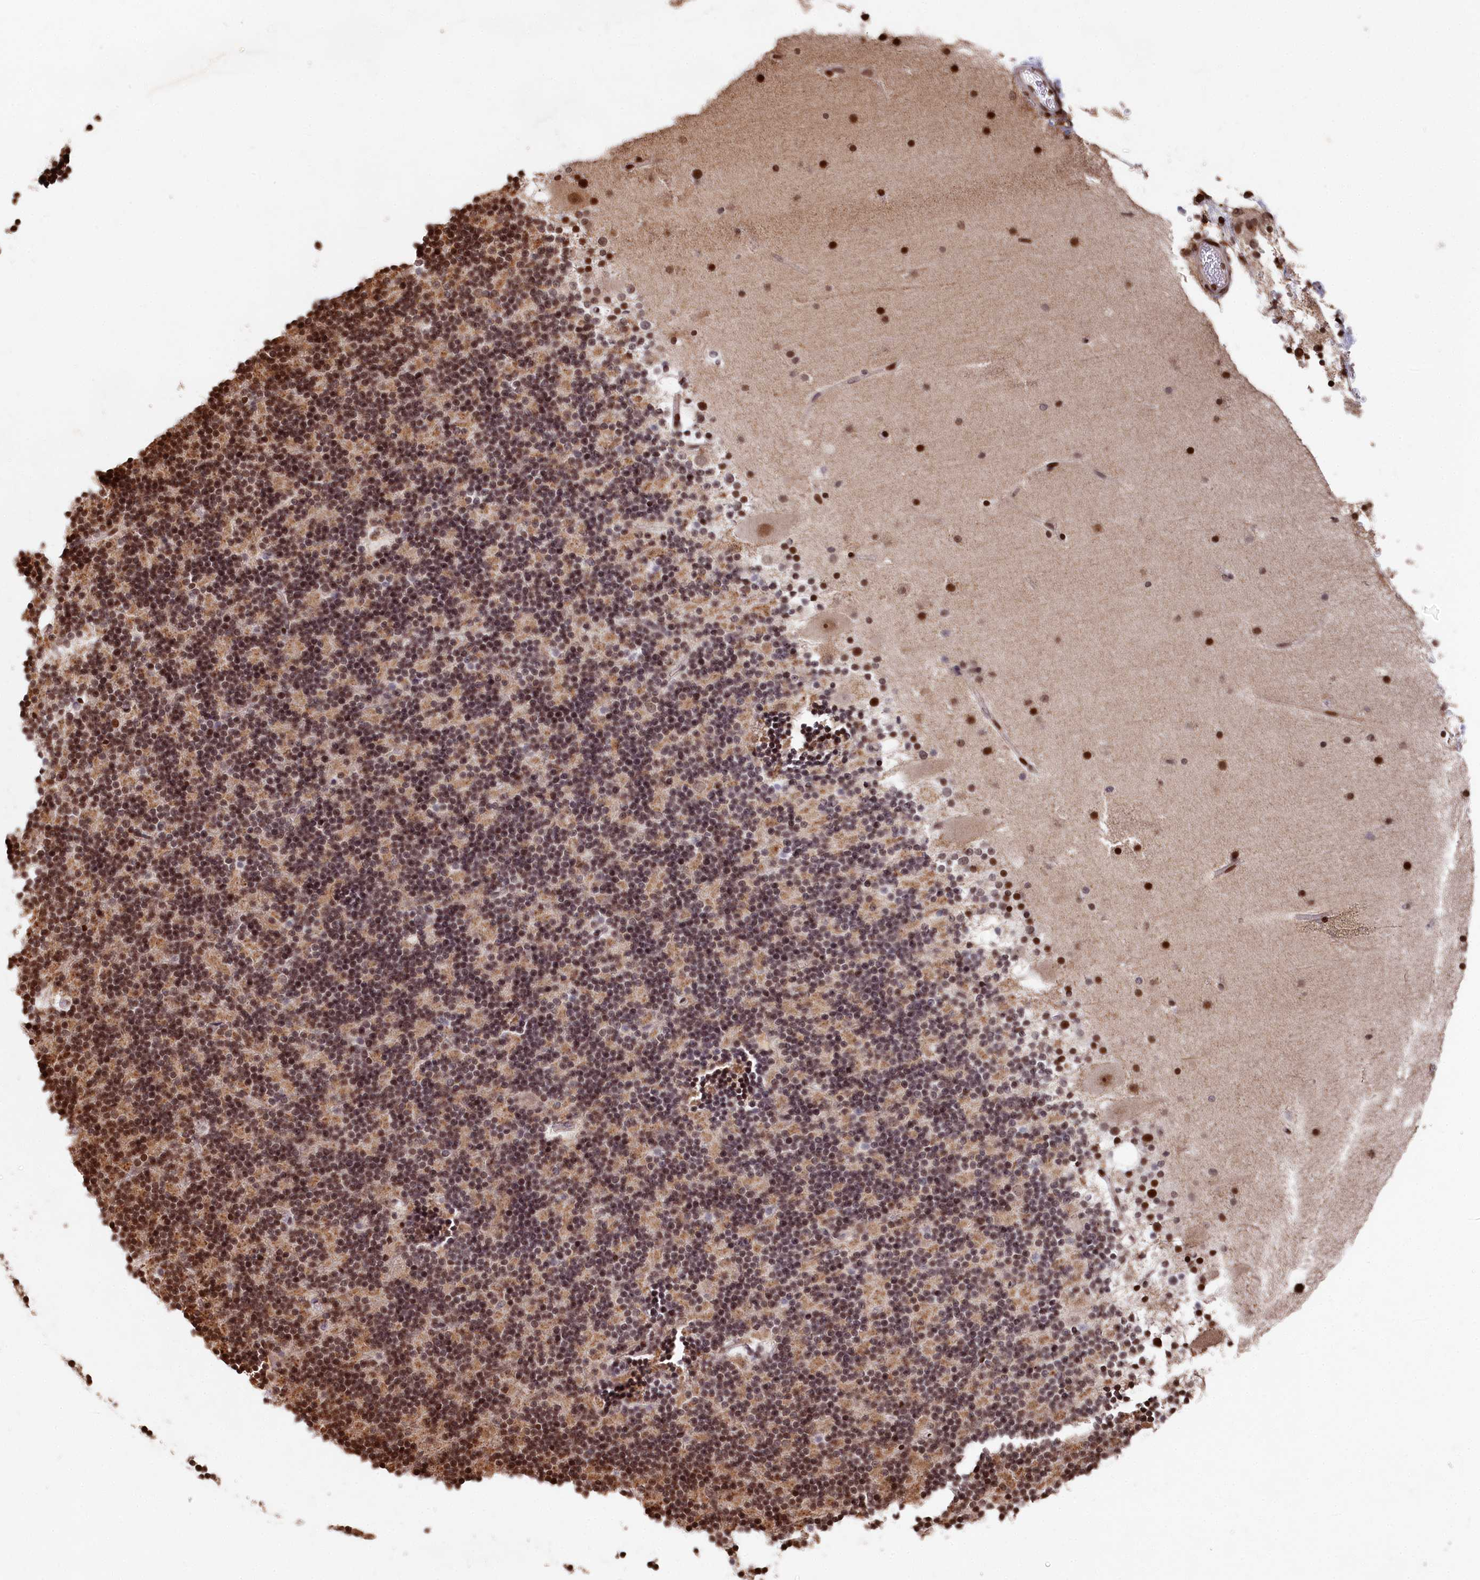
{"staining": {"intensity": "moderate", "quantity": ">75%", "location": "nuclear"}, "tissue": "cerebellum", "cell_type": "Cells in granular layer", "image_type": "normal", "snomed": [{"axis": "morphology", "description": "Normal tissue, NOS"}, {"axis": "topography", "description": "Cerebellum"}], "caption": "A brown stain shows moderate nuclear staining of a protein in cells in granular layer of unremarkable human cerebellum.", "gene": "MCF2L2", "patient": {"sex": "male", "age": 57}}